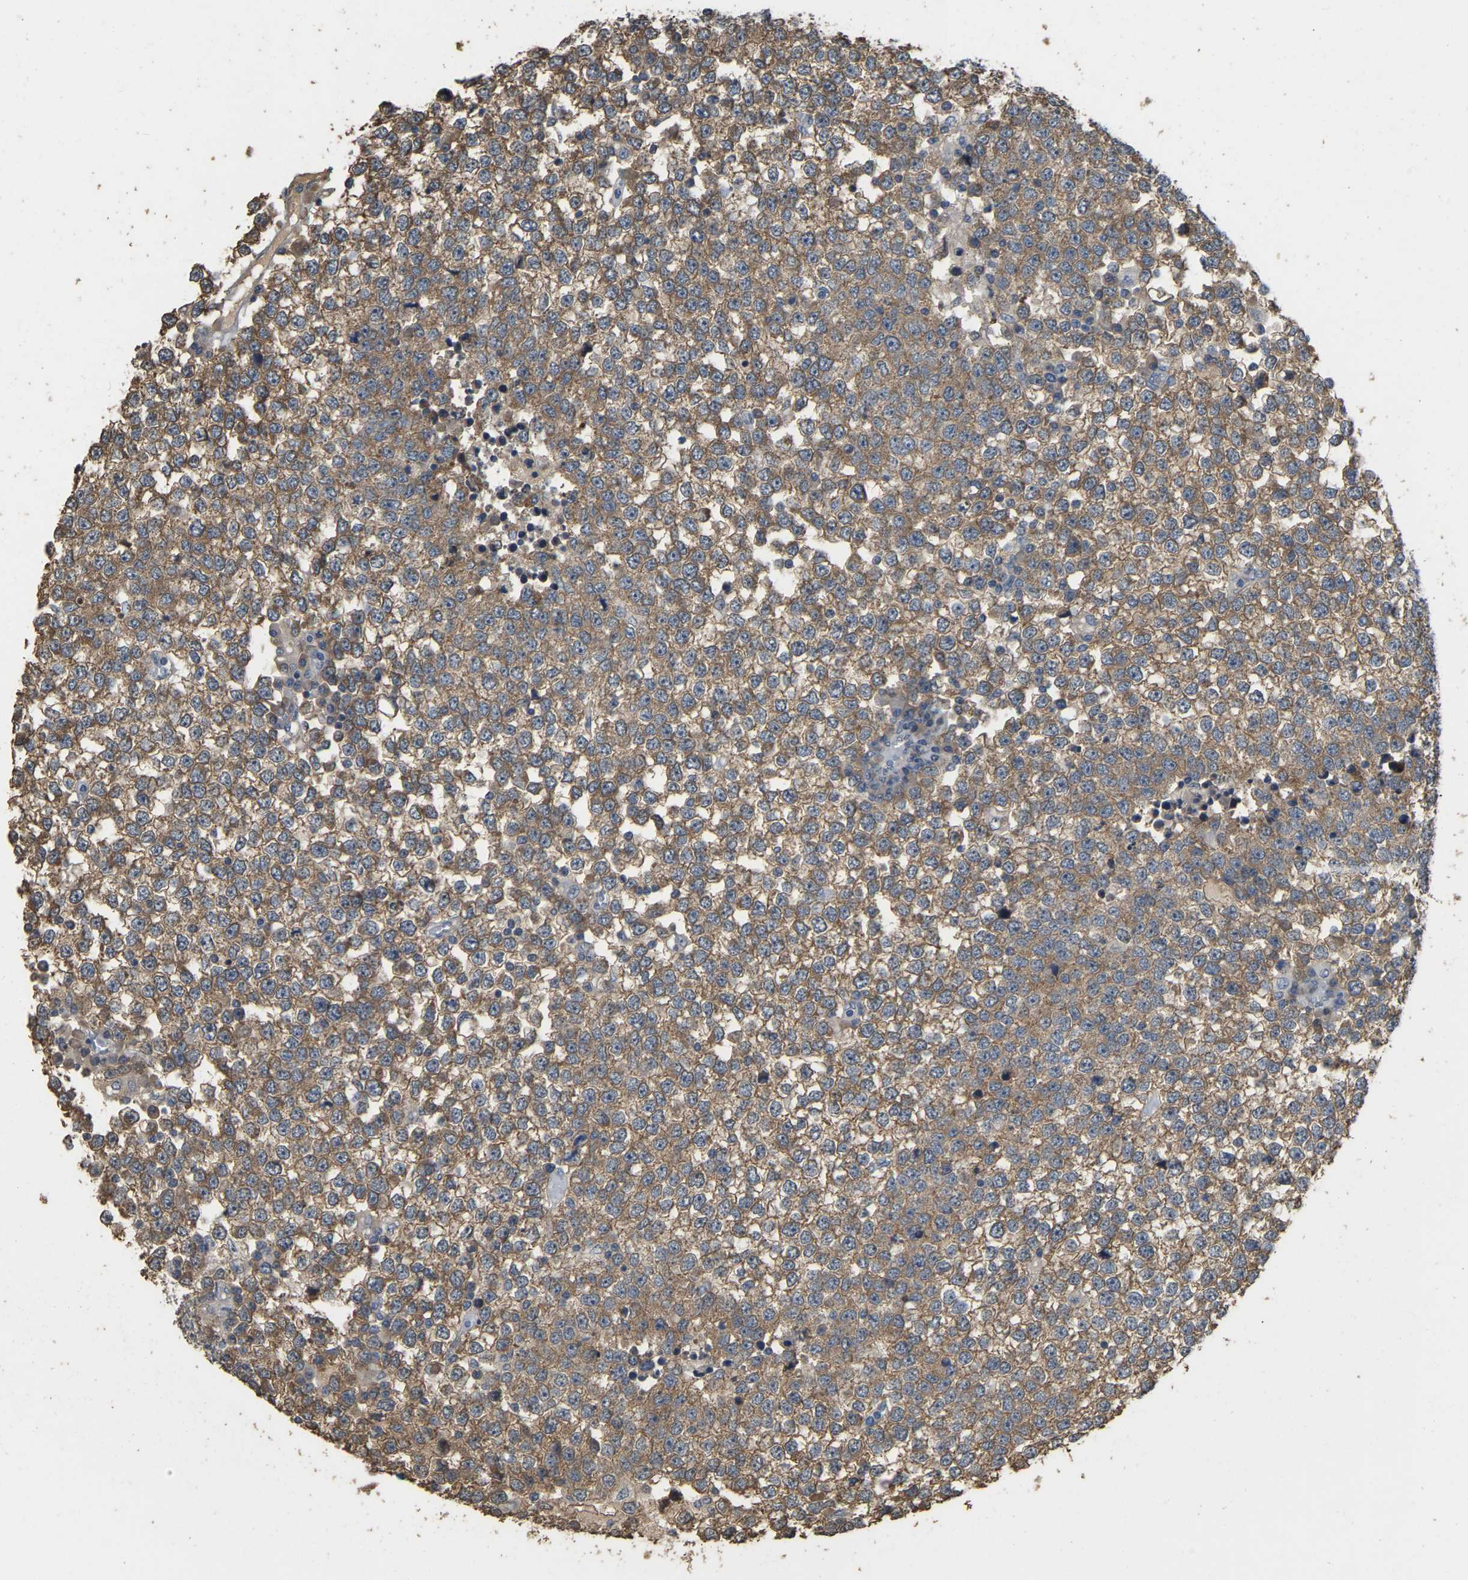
{"staining": {"intensity": "moderate", "quantity": ">75%", "location": "cytoplasmic/membranous"}, "tissue": "testis cancer", "cell_type": "Tumor cells", "image_type": "cancer", "snomed": [{"axis": "morphology", "description": "Seminoma, NOS"}, {"axis": "topography", "description": "Testis"}], "caption": "IHC photomicrograph of neoplastic tissue: human testis cancer (seminoma) stained using IHC demonstrates medium levels of moderate protein expression localized specifically in the cytoplasmic/membranous of tumor cells, appearing as a cytoplasmic/membranous brown color.", "gene": "NCS1", "patient": {"sex": "male", "age": 65}}